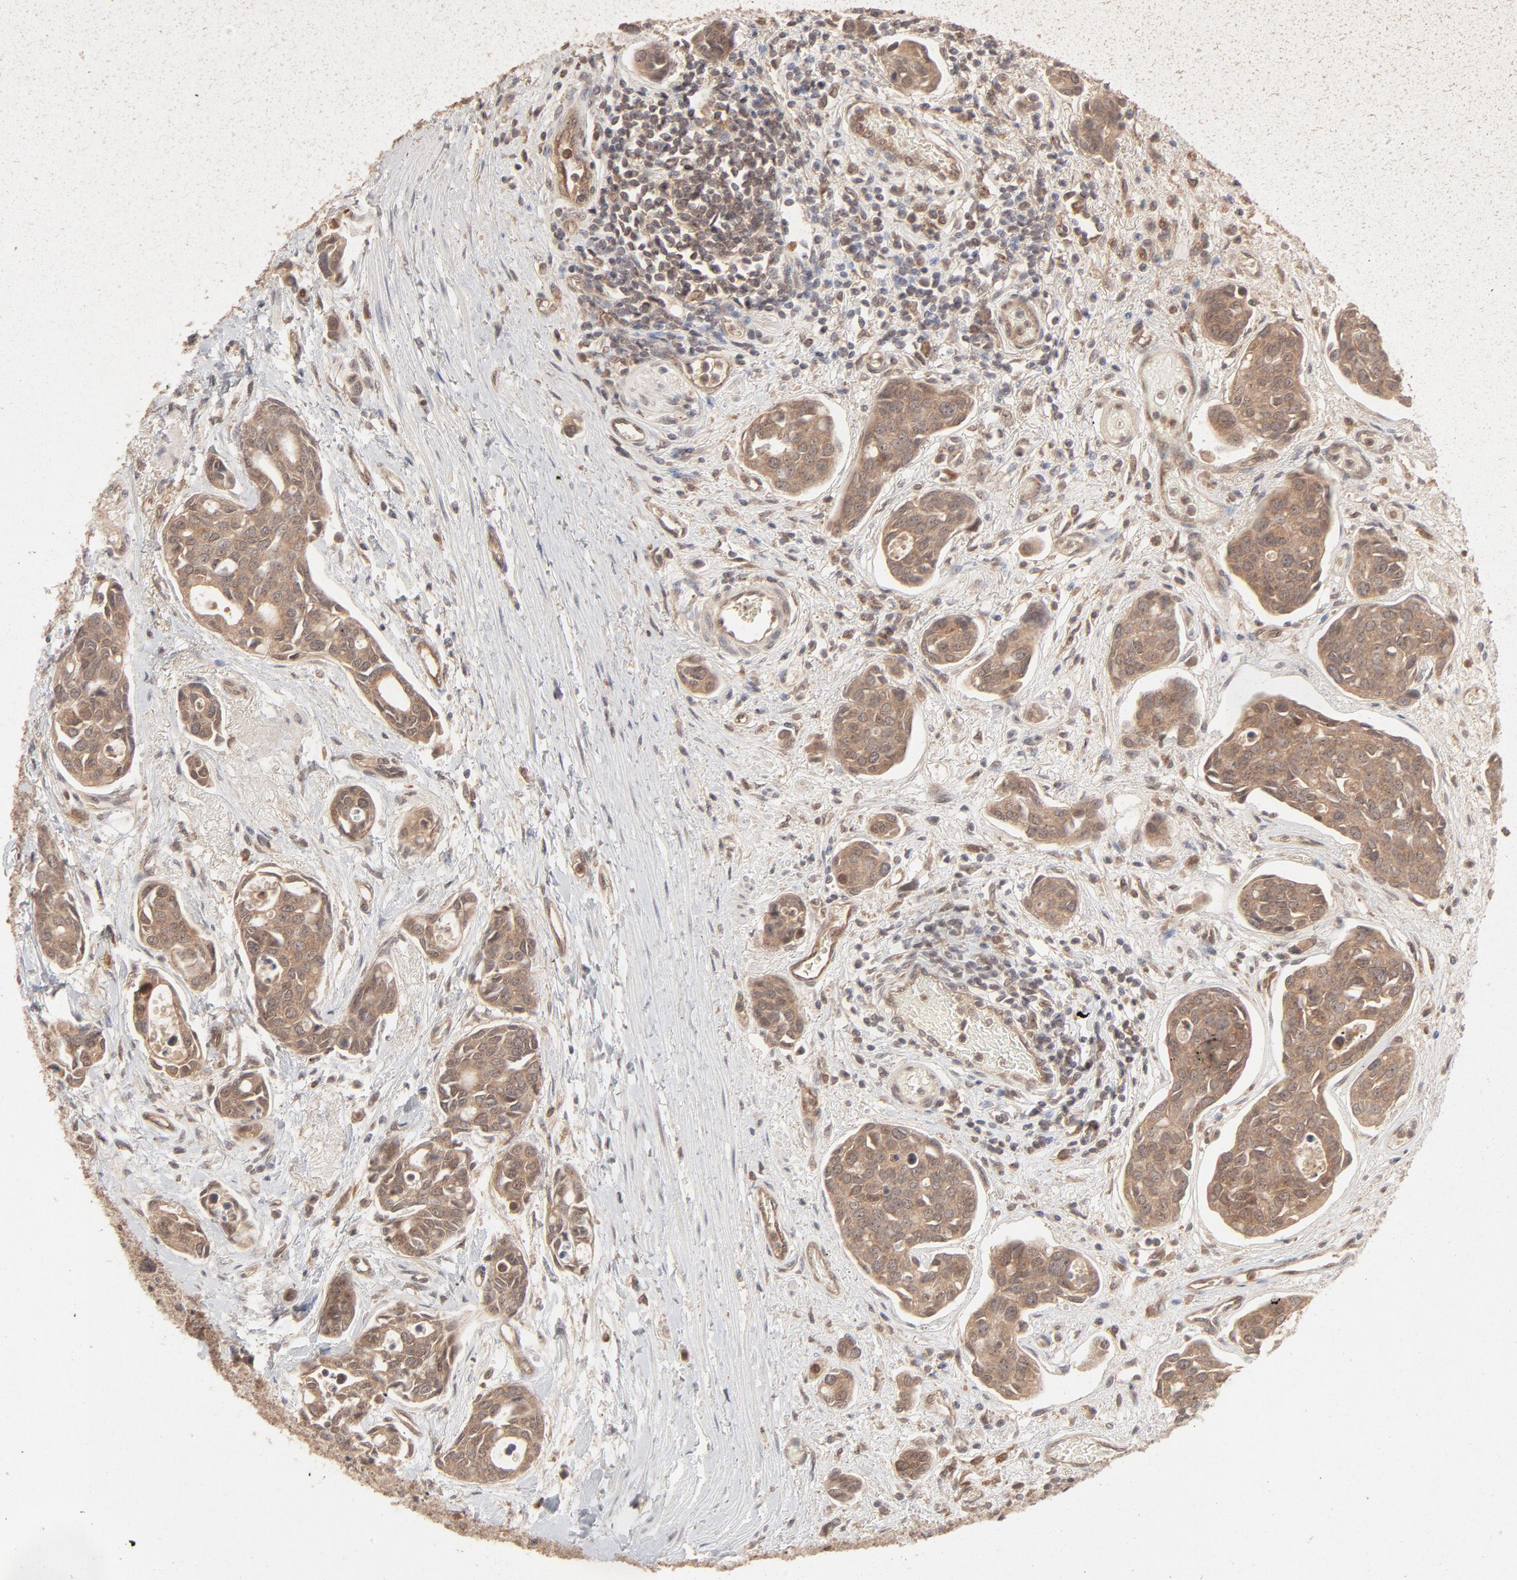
{"staining": {"intensity": "moderate", "quantity": ">75%", "location": "cytoplasmic/membranous"}, "tissue": "urothelial cancer", "cell_type": "Tumor cells", "image_type": "cancer", "snomed": [{"axis": "morphology", "description": "Urothelial carcinoma, High grade"}, {"axis": "topography", "description": "Urinary bladder"}], "caption": "Urothelial carcinoma (high-grade) stained with DAB immunohistochemistry displays medium levels of moderate cytoplasmic/membranous staining in about >75% of tumor cells.", "gene": "RAB5C", "patient": {"sex": "male", "age": 78}}